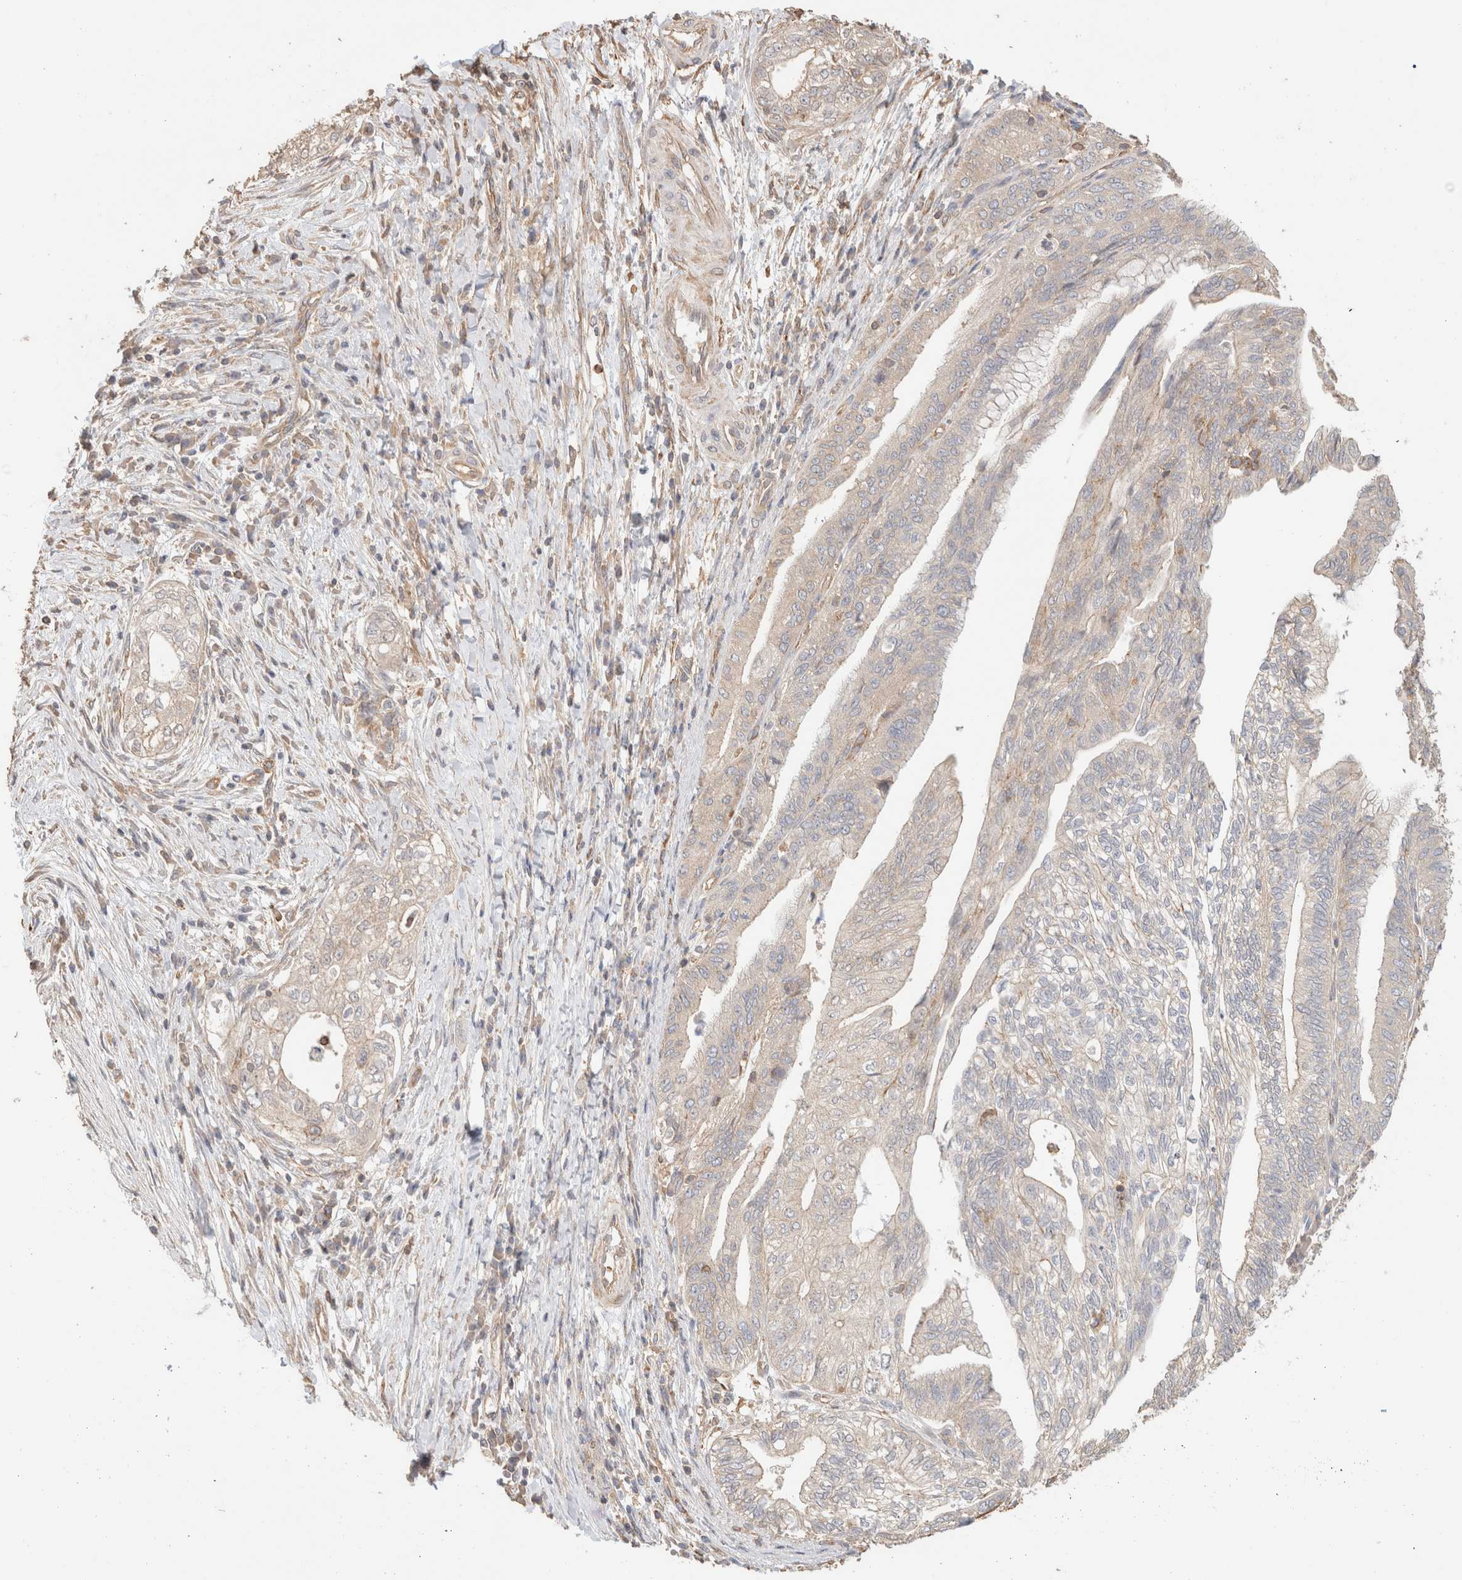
{"staining": {"intensity": "weak", "quantity": "<25%", "location": "cytoplasmic/membranous"}, "tissue": "pancreatic cancer", "cell_type": "Tumor cells", "image_type": "cancer", "snomed": [{"axis": "morphology", "description": "Adenocarcinoma, NOS"}, {"axis": "topography", "description": "Pancreas"}], "caption": "This image is of pancreatic cancer stained with IHC to label a protein in brown with the nuclei are counter-stained blue. There is no staining in tumor cells.", "gene": "CFAP418", "patient": {"sex": "male", "age": 72}}